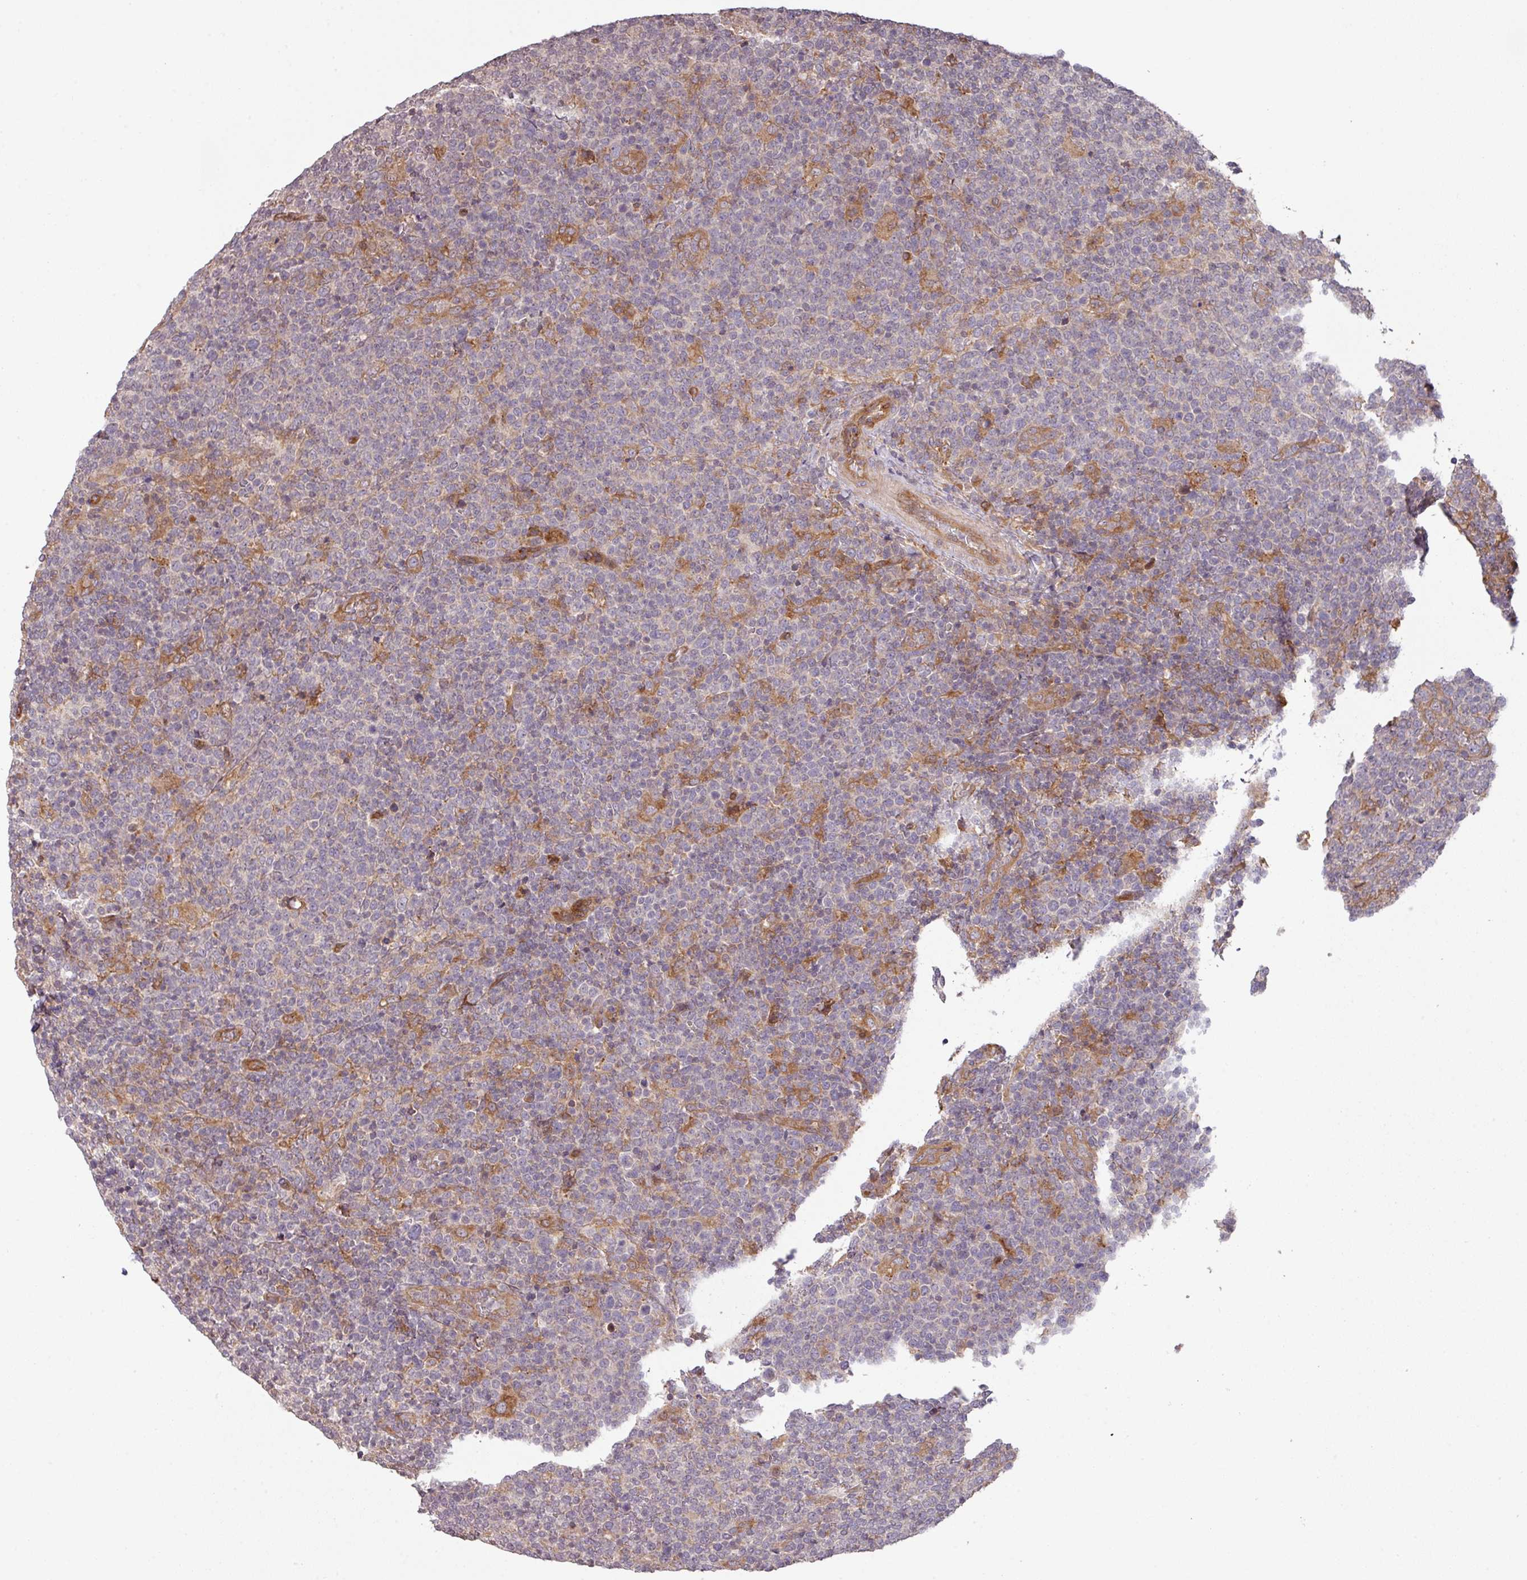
{"staining": {"intensity": "weak", "quantity": "<25%", "location": "cytoplasmic/membranous"}, "tissue": "lymphoma", "cell_type": "Tumor cells", "image_type": "cancer", "snomed": [{"axis": "morphology", "description": "Malignant lymphoma, non-Hodgkin's type, High grade"}, {"axis": "topography", "description": "Lymph node"}], "caption": "A high-resolution image shows immunohistochemistry staining of lymphoma, which demonstrates no significant positivity in tumor cells.", "gene": "CYFIP2", "patient": {"sex": "male", "age": 61}}